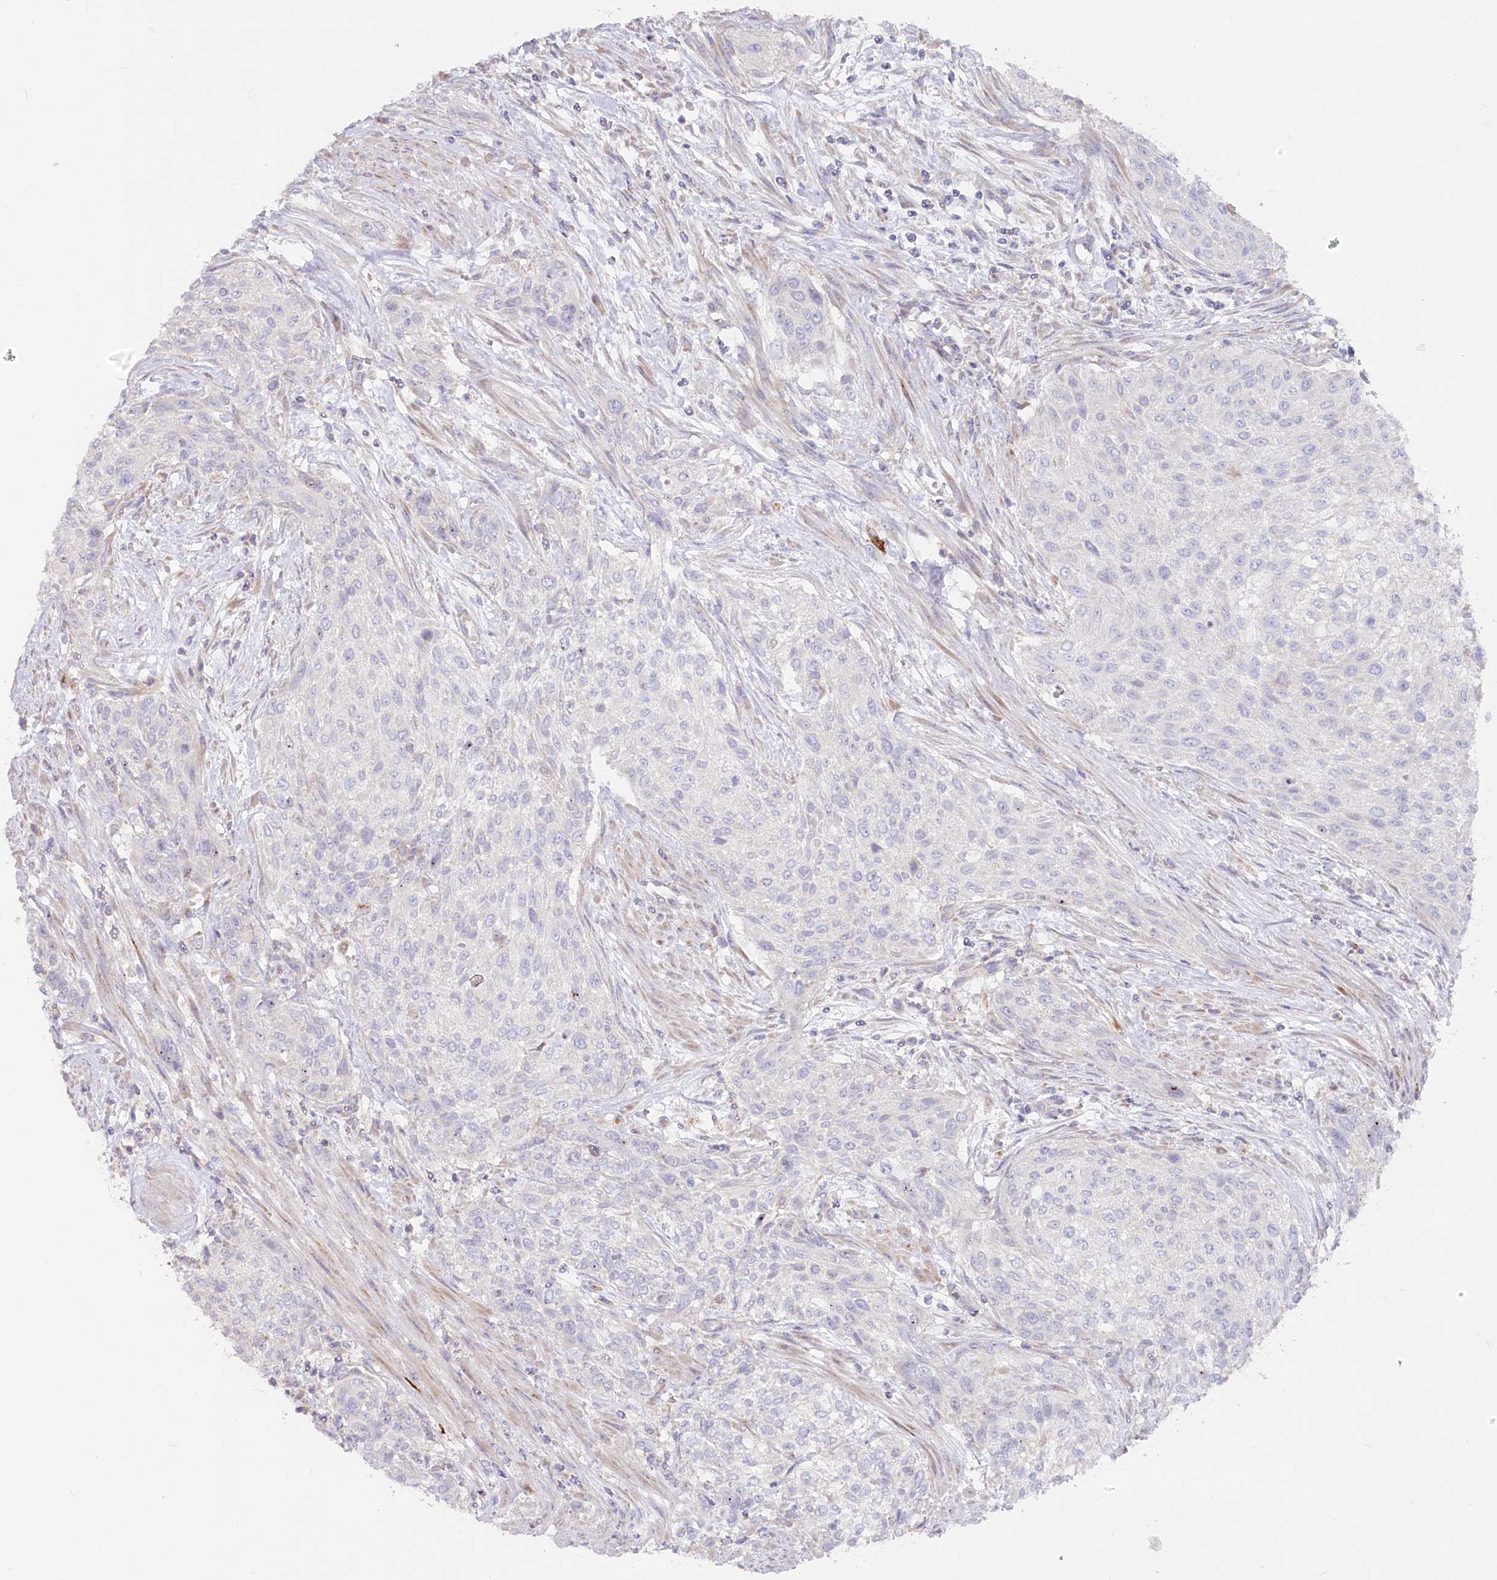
{"staining": {"intensity": "negative", "quantity": "none", "location": "none"}, "tissue": "urothelial cancer", "cell_type": "Tumor cells", "image_type": "cancer", "snomed": [{"axis": "morphology", "description": "Normal tissue, NOS"}, {"axis": "morphology", "description": "Urothelial carcinoma, NOS"}, {"axis": "topography", "description": "Urinary bladder"}, {"axis": "topography", "description": "Peripheral nerve tissue"}], "caption": "The micrograph exhibits no significant positivity in tumor cells of urothelial cancer.", "gene": "POGLUT1", "patient": {"sex": "male", "age": 35}}